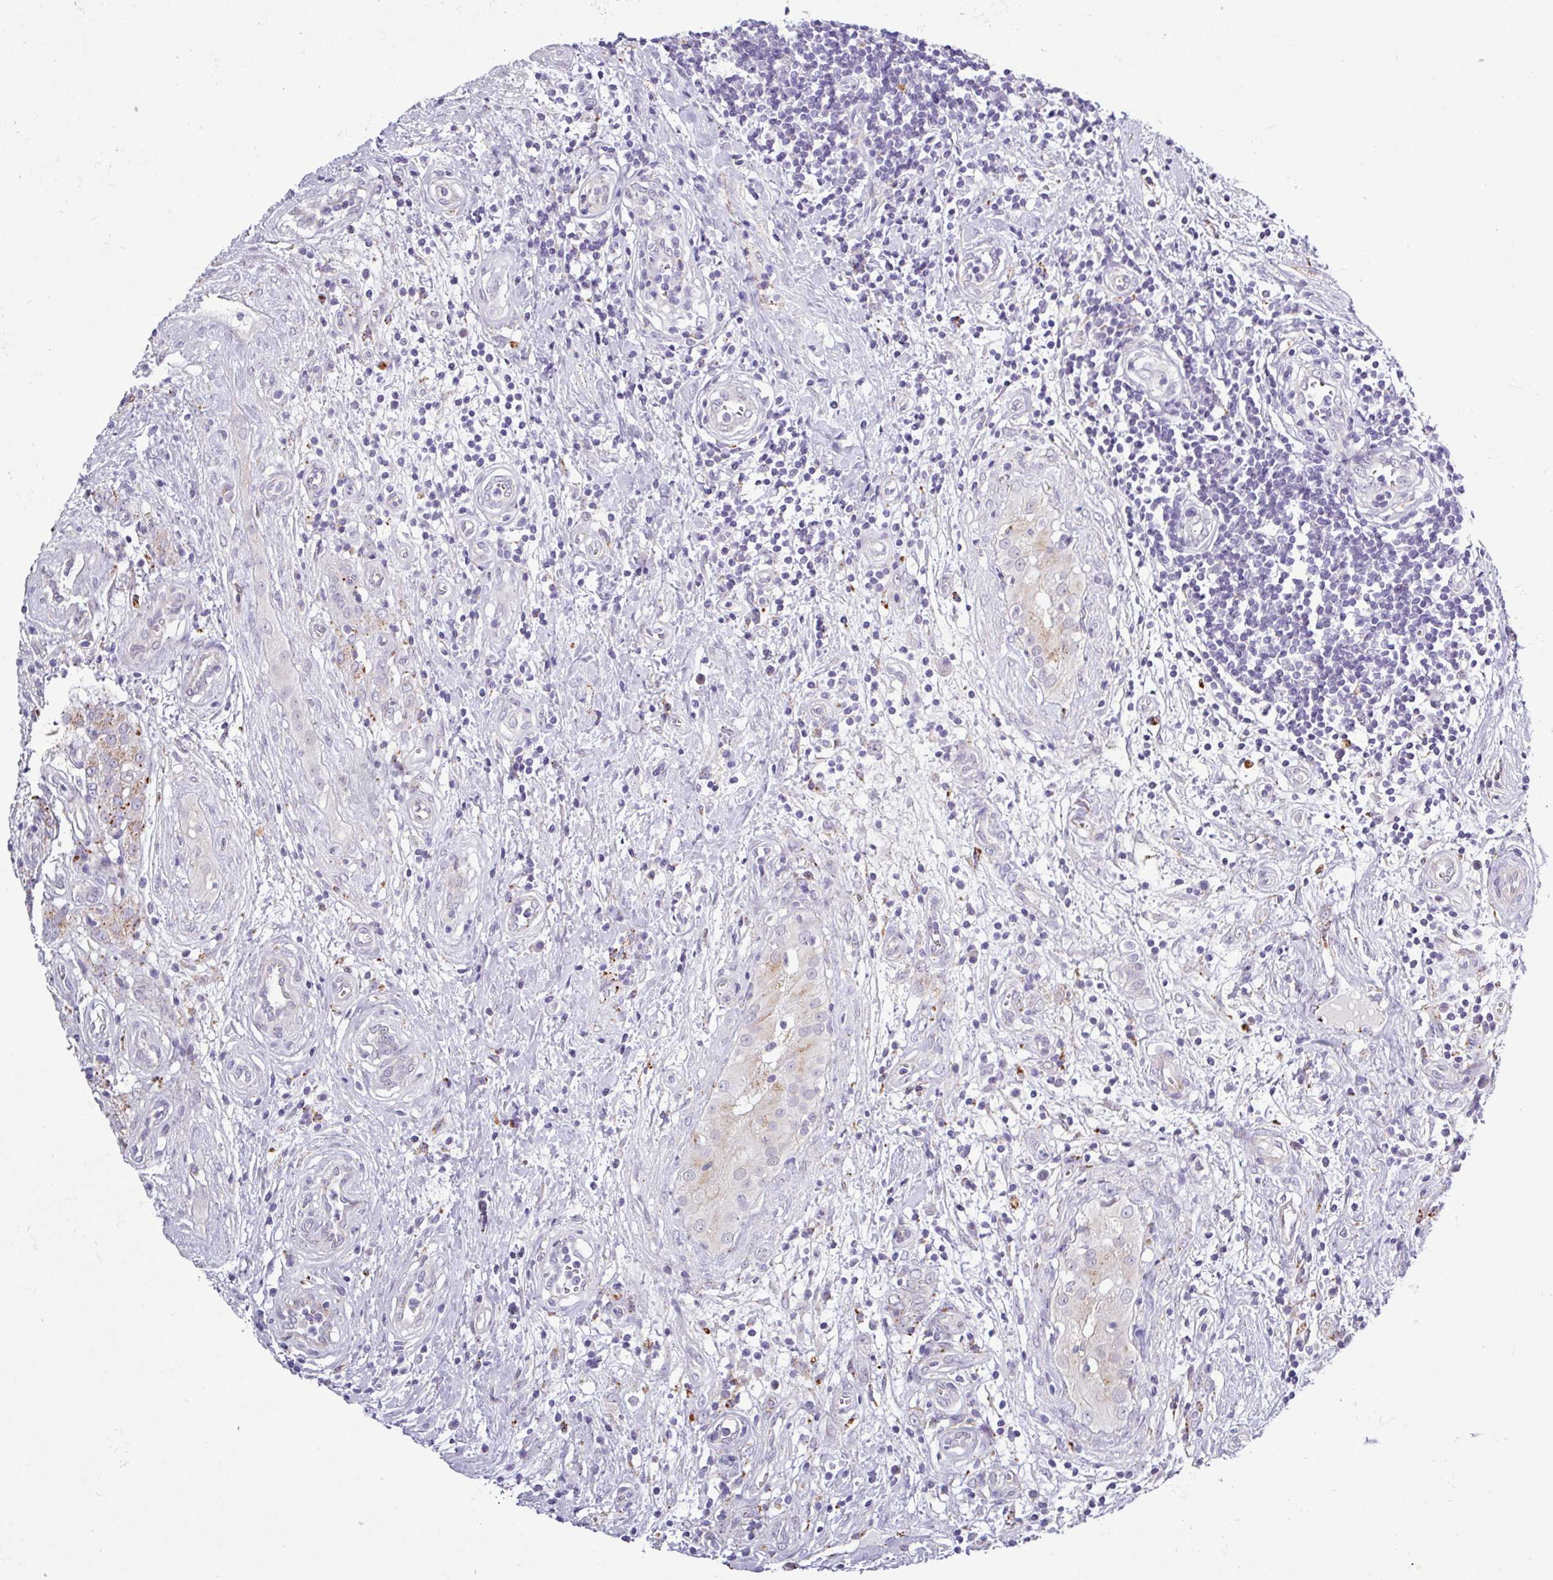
{"staining": {"intensity": "weak", "quantity": "25%-75%", "location": "cytoplasmic/membranous"}, "tissue": "testis cancer", "cell_type": "Tumor cells", "image_type": "cancer", "snomed": [{"axis": "morphology", "description": "Seminoma, NOS"}, {"axis": "morphology", "description": "Carcinoma, Embryonal, NOS"}, {"axis": "topography", "description": "Testis"}], "caption": "Protein expression analysis of human embryonal carcinoma (testis) reveals weak cytoplasmic/membranous positivity in approximately 25%-75% of tumor cells. (brown staining indicates protein expression, while blue staining denotes nuclei).", "gene": "AMIGO2", "patient": {"sex": "male", "age": 29}}